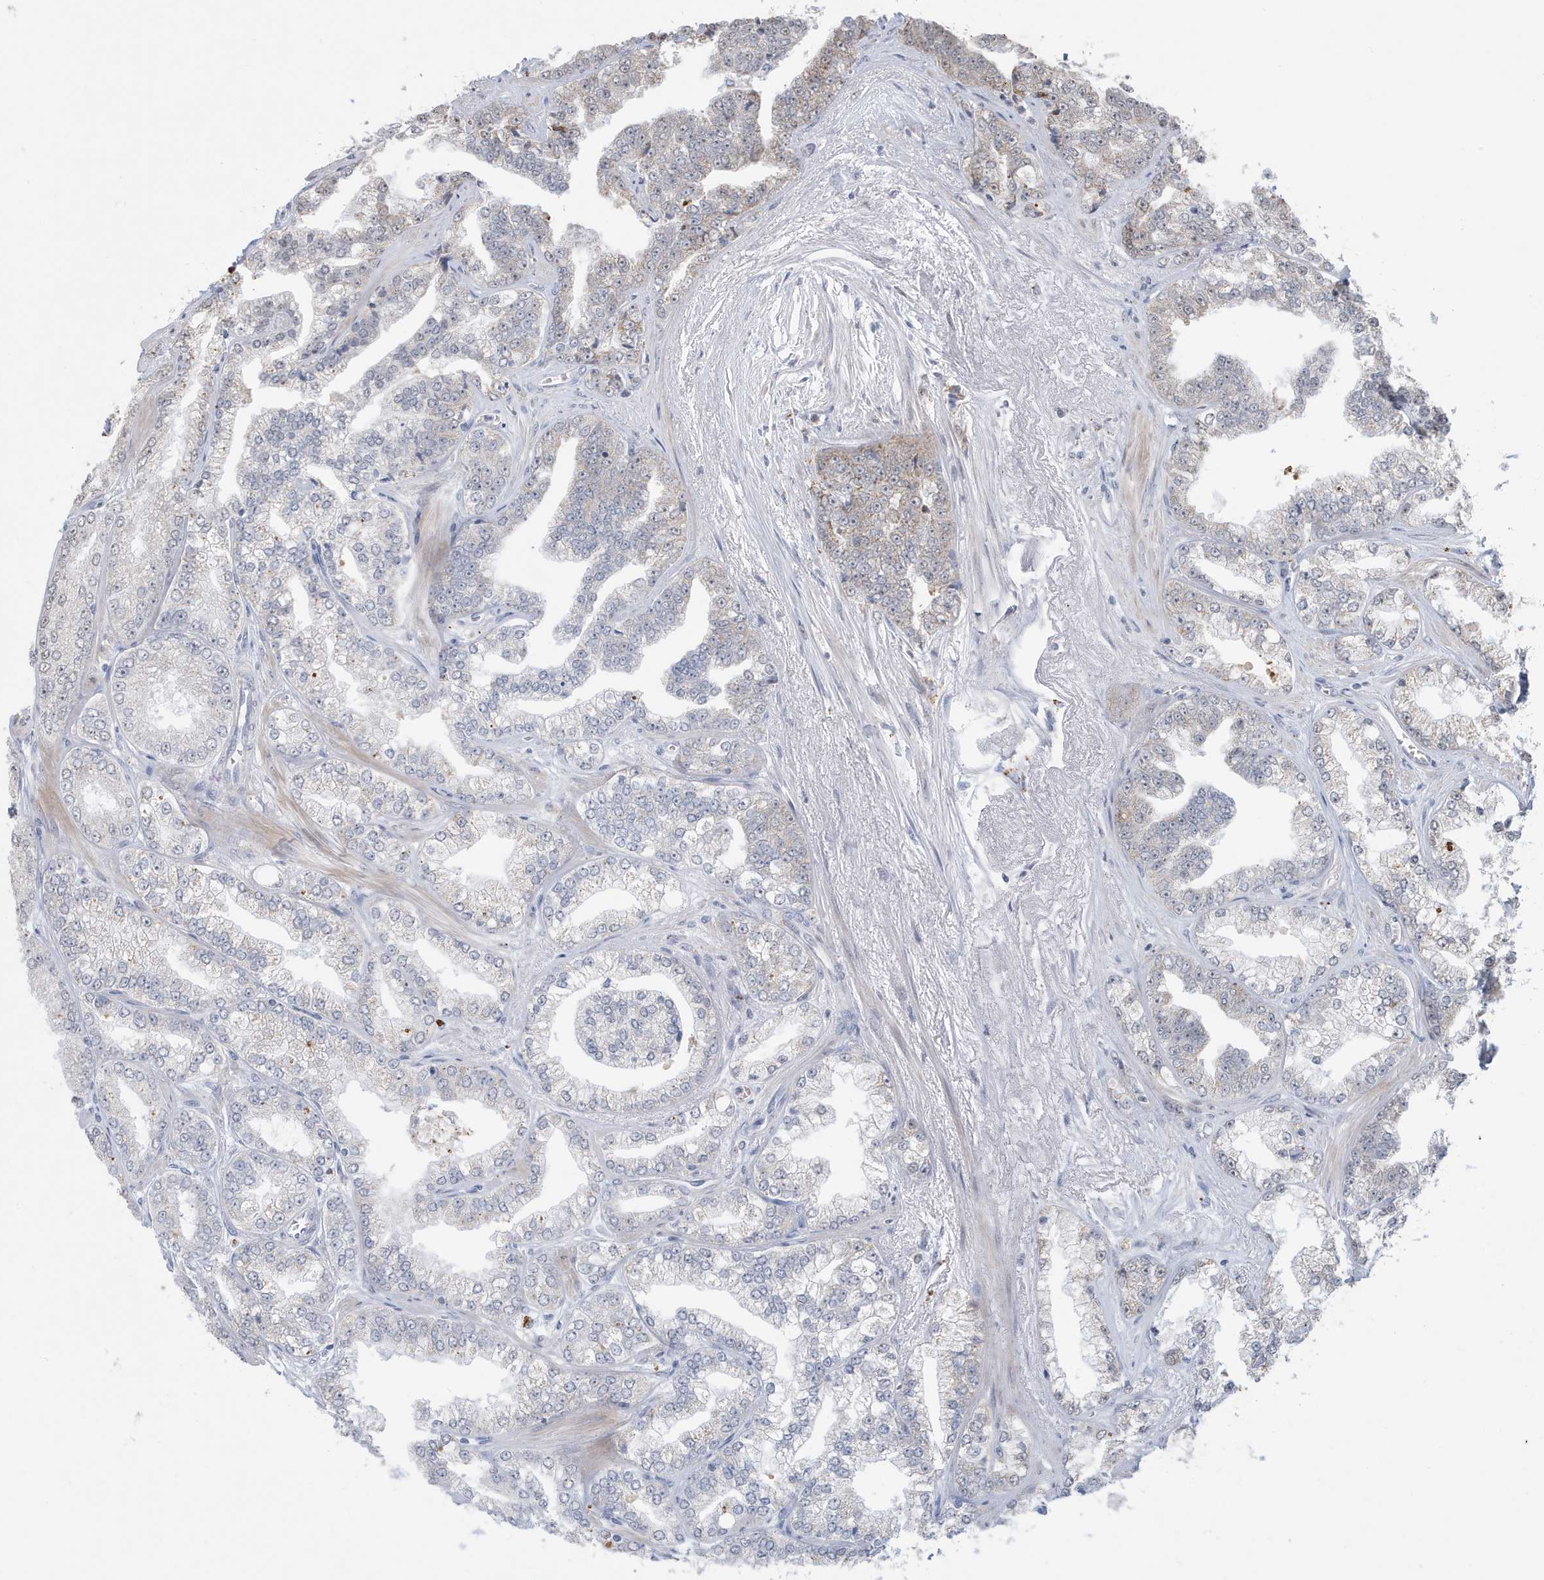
{"staining": {"intensity": "weak", "quantity": "<25%", "location": "cytoplasmic/membranous"}, "tissue": "prostate cancer", "cell_type": "Tumor cells", "image_type": "cancer", "snomed": [{"axis": "morphology", "description": "Adenocarcinoma, High grade"}, {"axis": "topography", "description": "Prostate"}], "caption": "An image of prostate cancer (high-grade adenocarcinoma) stained for a protein exhibits no brown staining in tumor cells.", "gene": "FNDC1", "patient": {"sex": "male", "age": 71}}